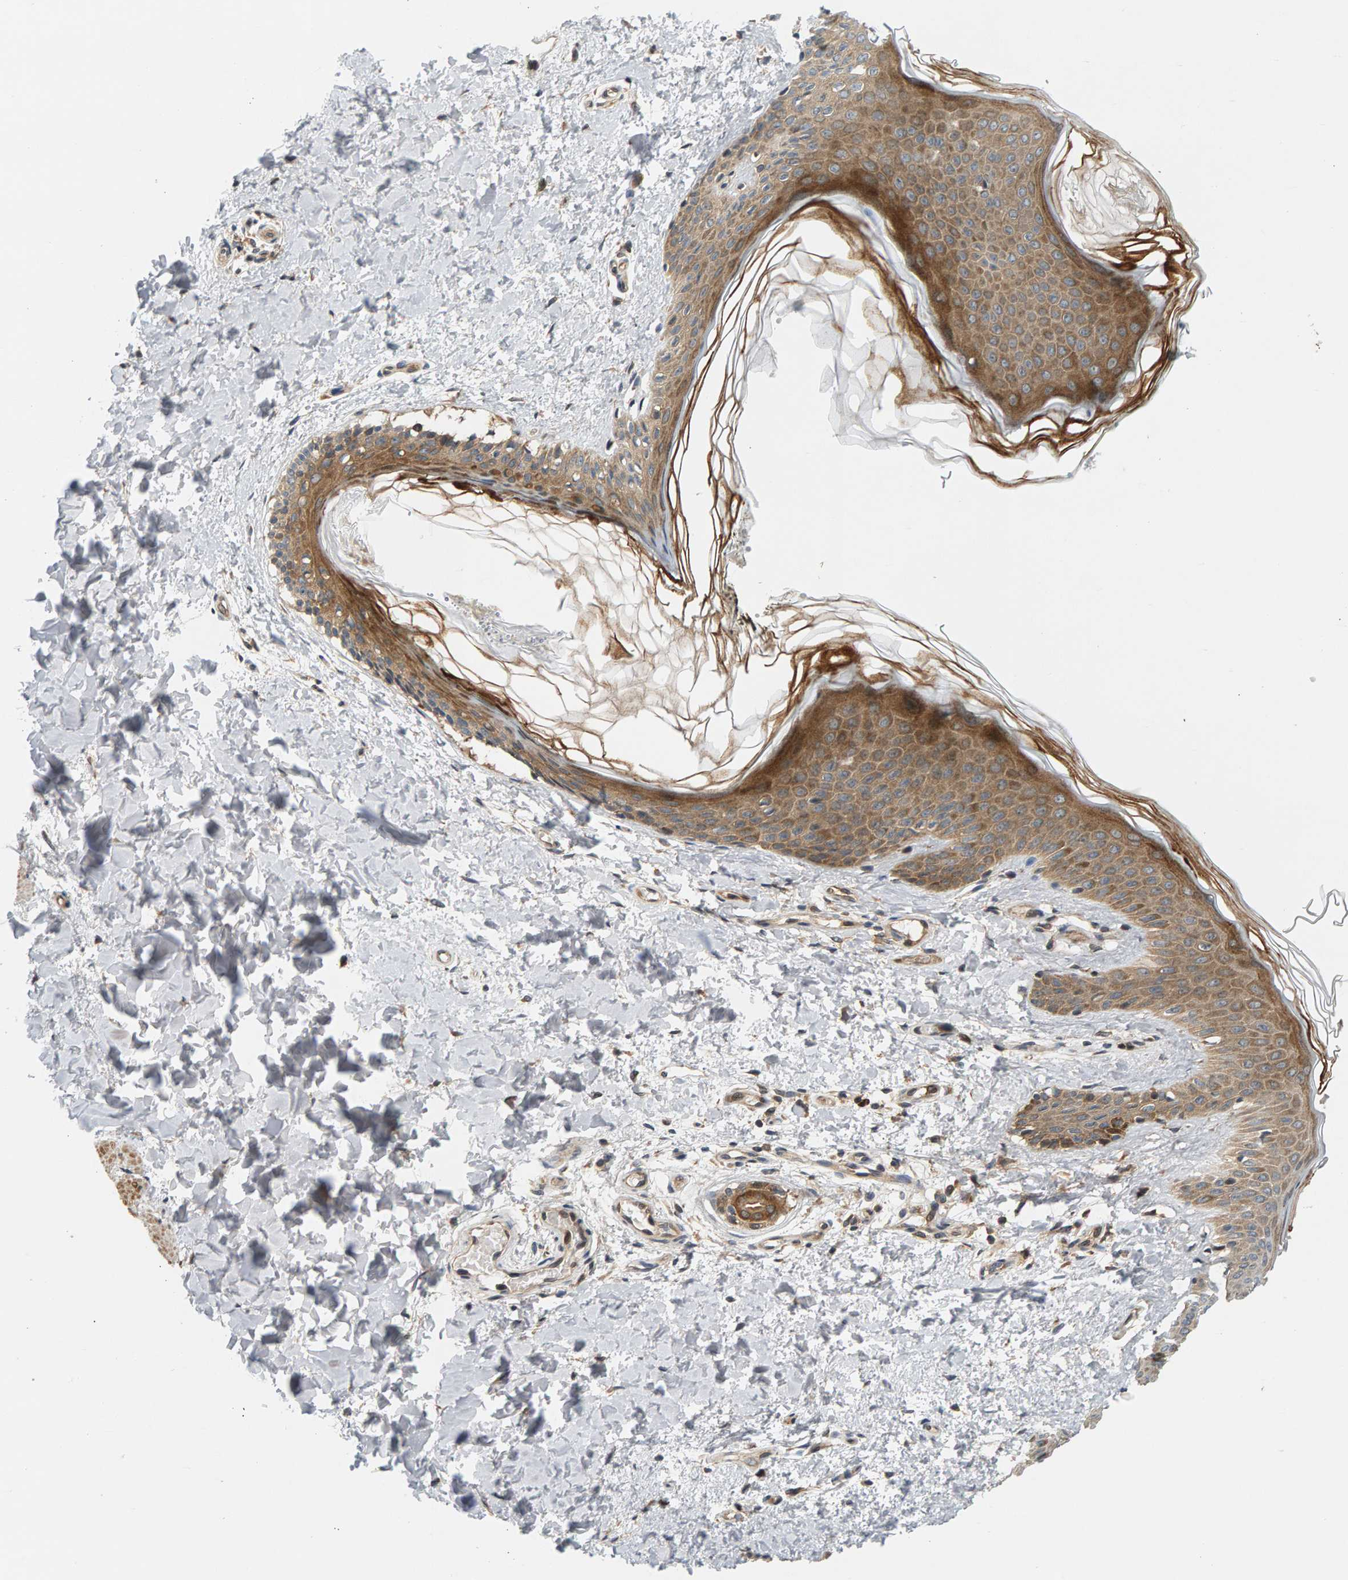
{"staining": {"intensity": "moderate", "quantity": ">75%", "location": "cytoplasmic/membranous"}, "tissue": "skin", "cell_type": "Fibroblasts", "image_type": "normal", "snomed": [{"axis": "morphology", "description": "Normal tissue, NOS"}, {"axis": "morphology", "description": "Neoplasm, benign, NOS"}, {"axis": "topography", "description": "Skin"}, {"axis": "topography", "description": "Soft tissue"}], "caption": "Protein staining of unremarkable skin displays moderate cytoplasmic/membranous staining in approximately >75% of fibroblasts. (brown staining indicates protein expression, while blue staining denotes nuclei).", "gene": "BAHCC1", "patient": {"sex": "male", "age": 26}}